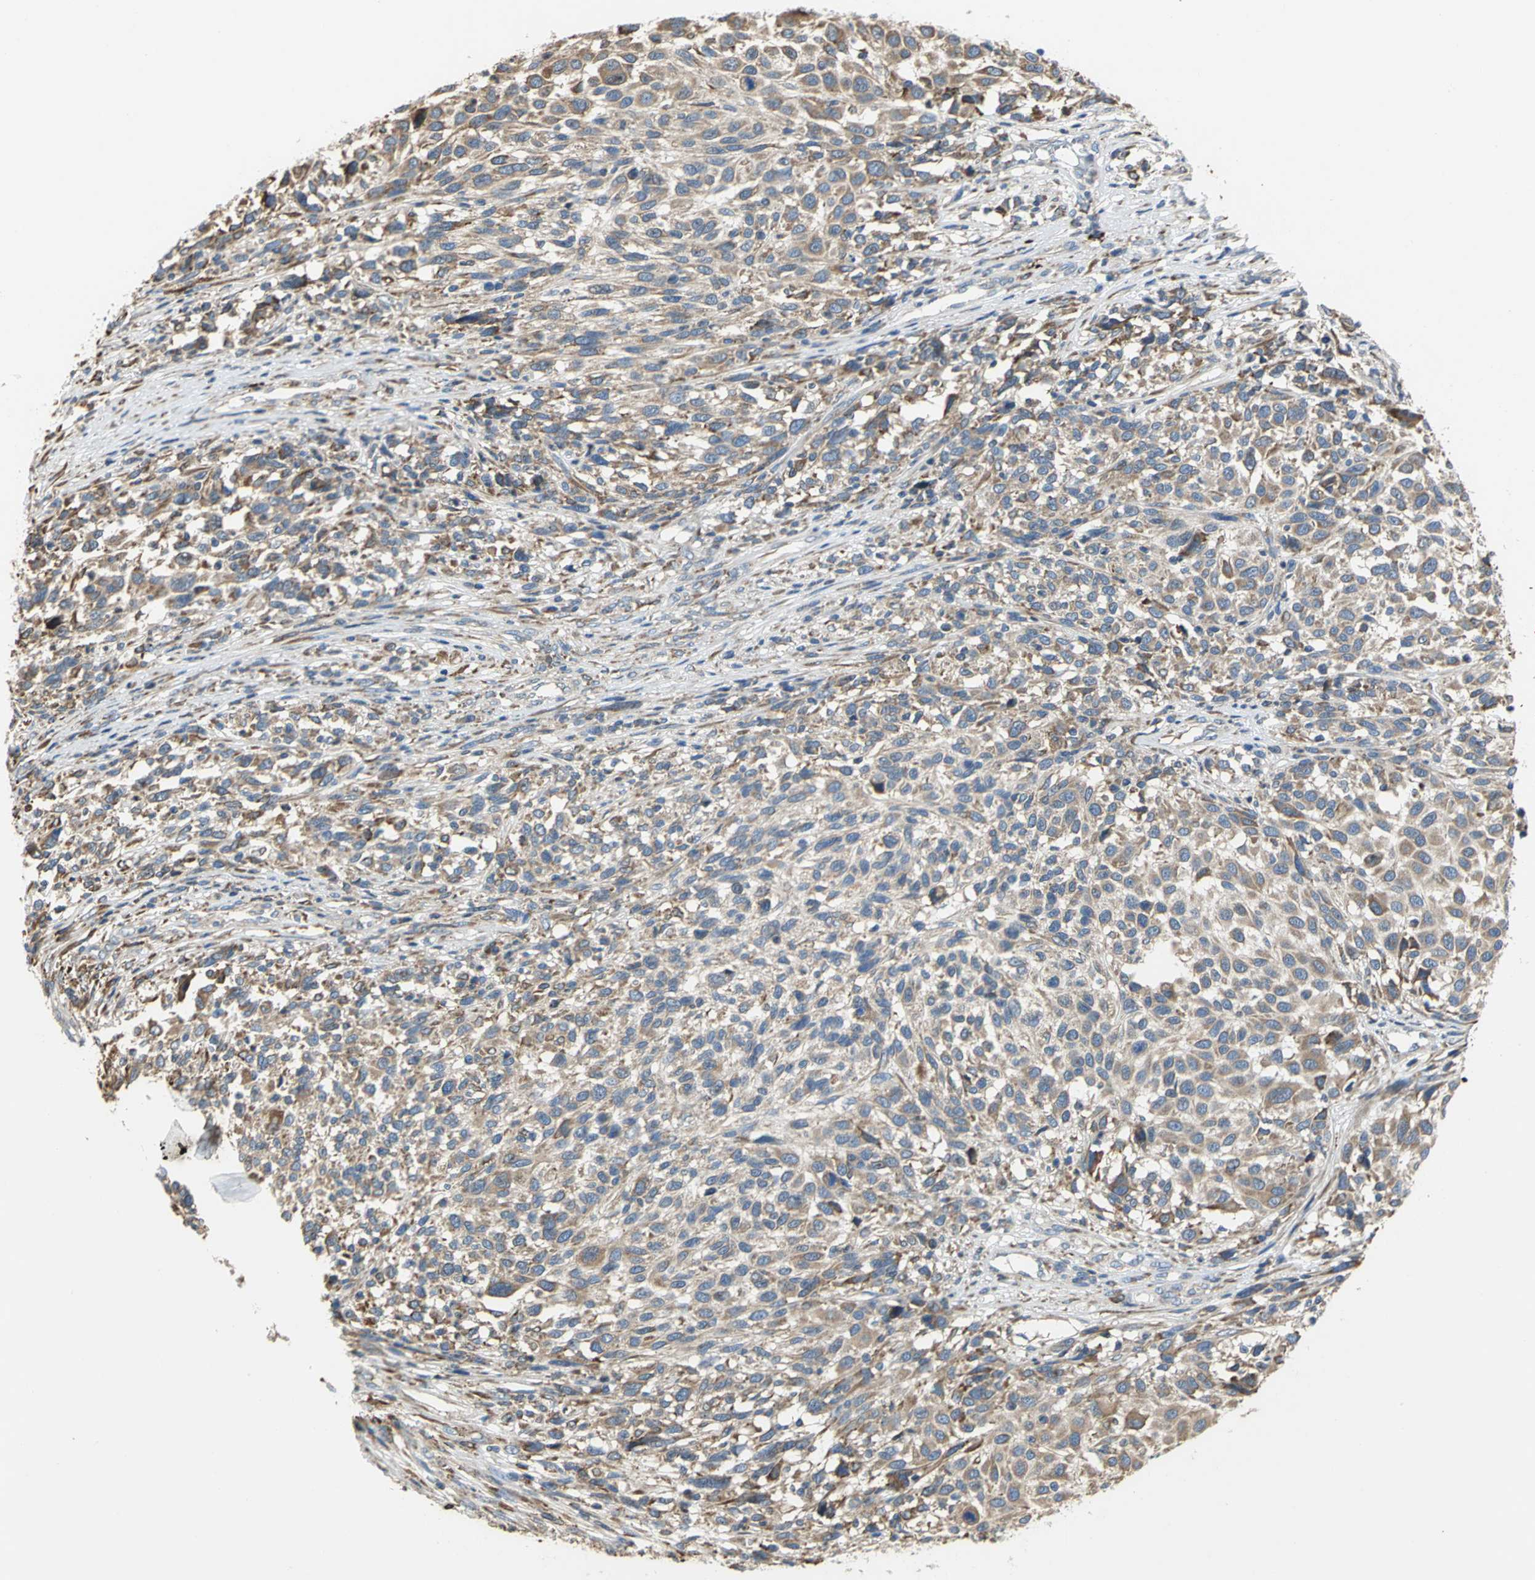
{"staining": {"intensity": "weak", "quantity": ">75%", "location": "cytoplasmic/membranous"}, "tissue": "melanoma", "cell_type": "Tumor cells", "image_type": "cancer", "snomed": [{"axis": "morphology", "description": "Malignant melanoma, Metastatic site"}, {"axis": "topography", "description": "Lymph node"}], "caption": "Malignant melanoma (metastatic site) stained with immunohistochemistry (IHC) exhibits weak cytoplasmic/membranous staining in about >75% of tumor cells.", "gene": "SDF2L1", "patient": {"sex": "male", "age": 61}}